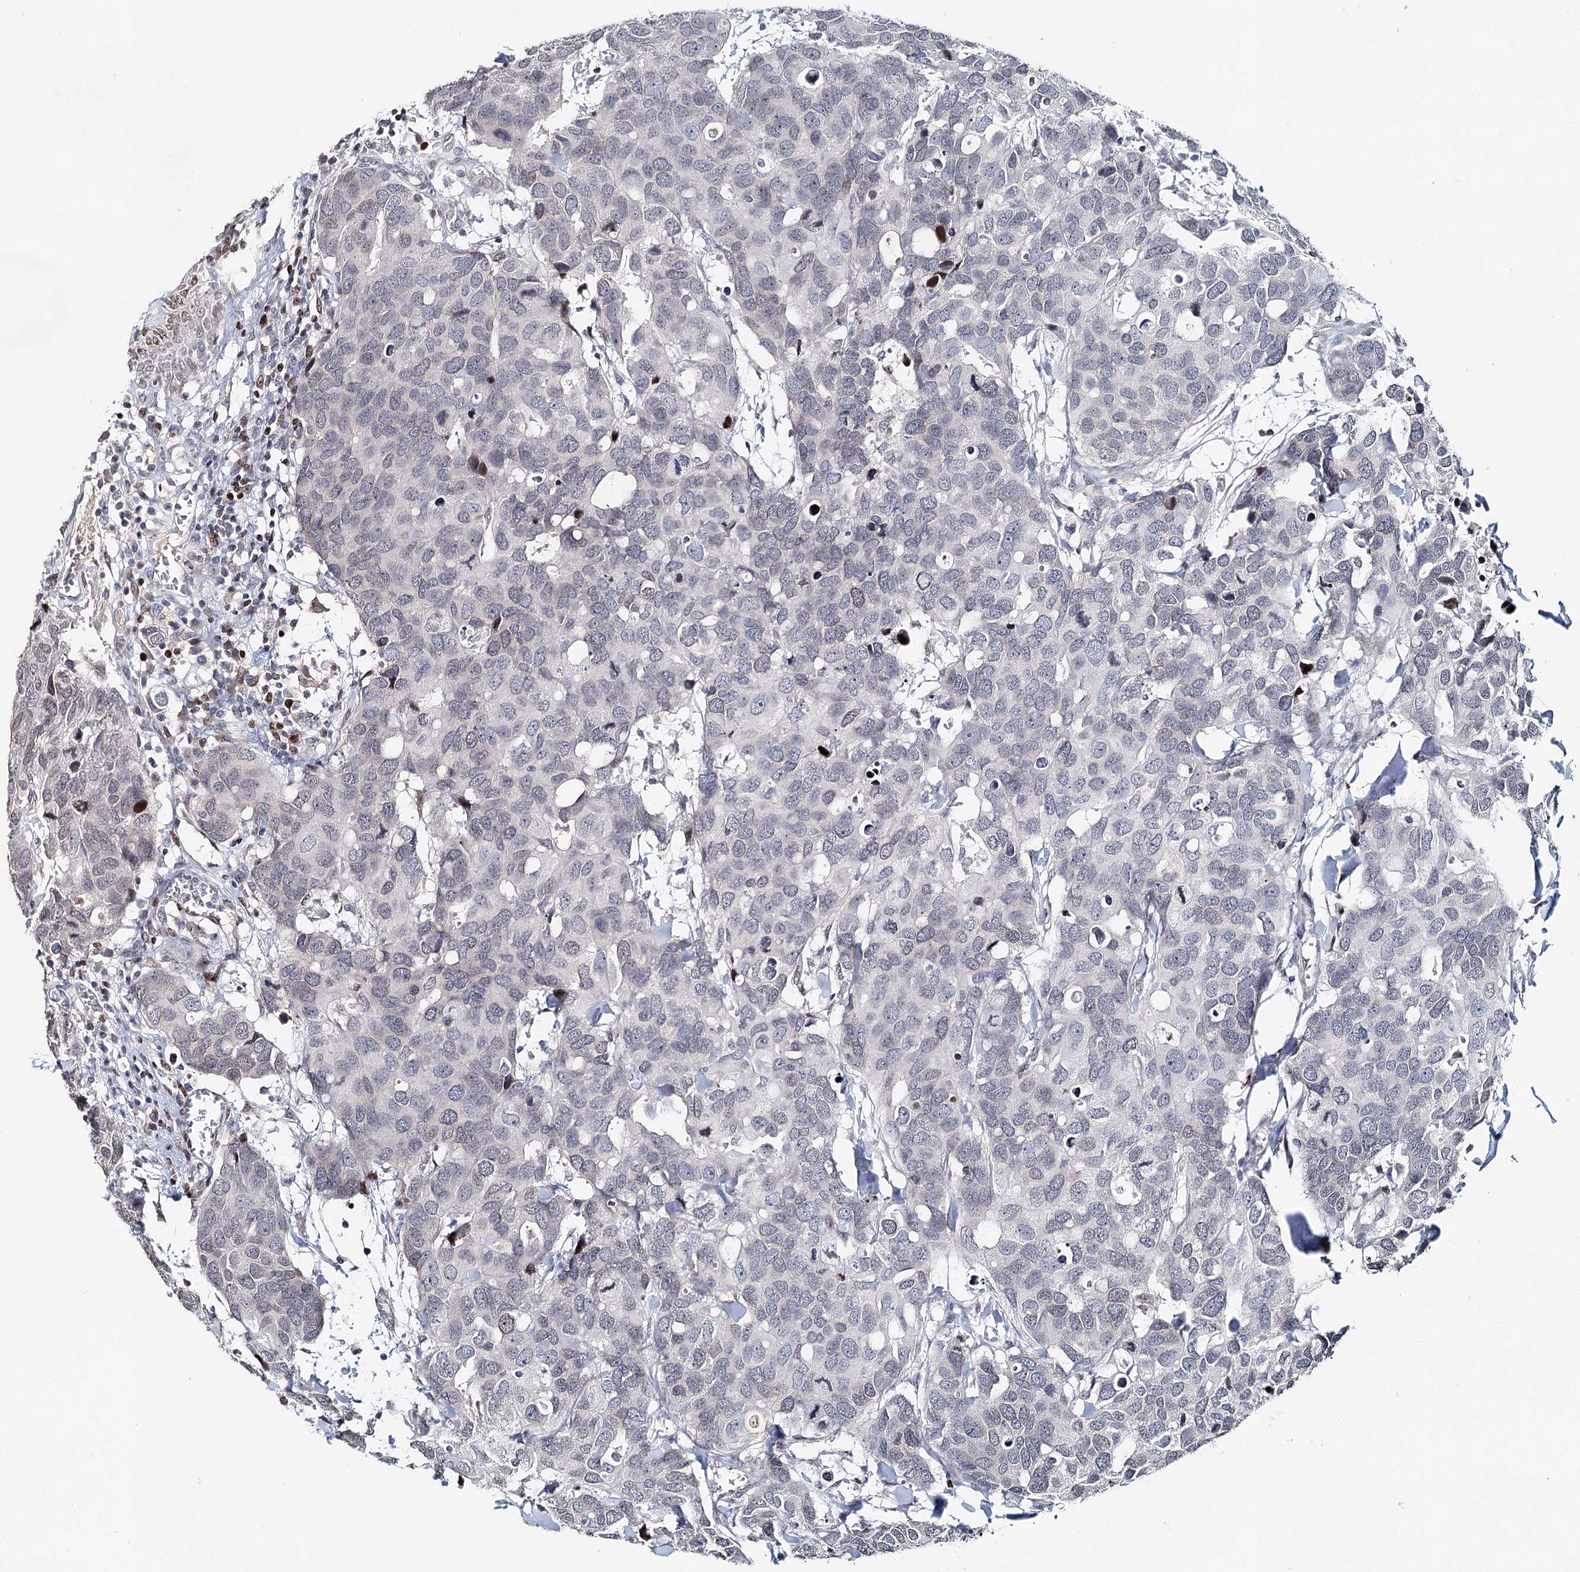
{"staining": {"intensity": "negative", "quantity": "none", "location": "none"}, "tissue": "breast cancer", "cell_type": "Tumor cells", "image_type": "cancer", "snomed": [{"axis": "morphology", "description": "Duct carcinoma"}, {"axis": "topography", "description": "Breast"}], "caption": "The immunohistochemistry (IHC) micrograph has no significant positivity in tumor cells of breast invasive ductal carcinoma tissue. The staining is performed using DAB brown chromogen with nuclei counter-stained in using hematoxylin.", "gene": "FRMD4A", "patient": {"sex": "female", "age": 83}}